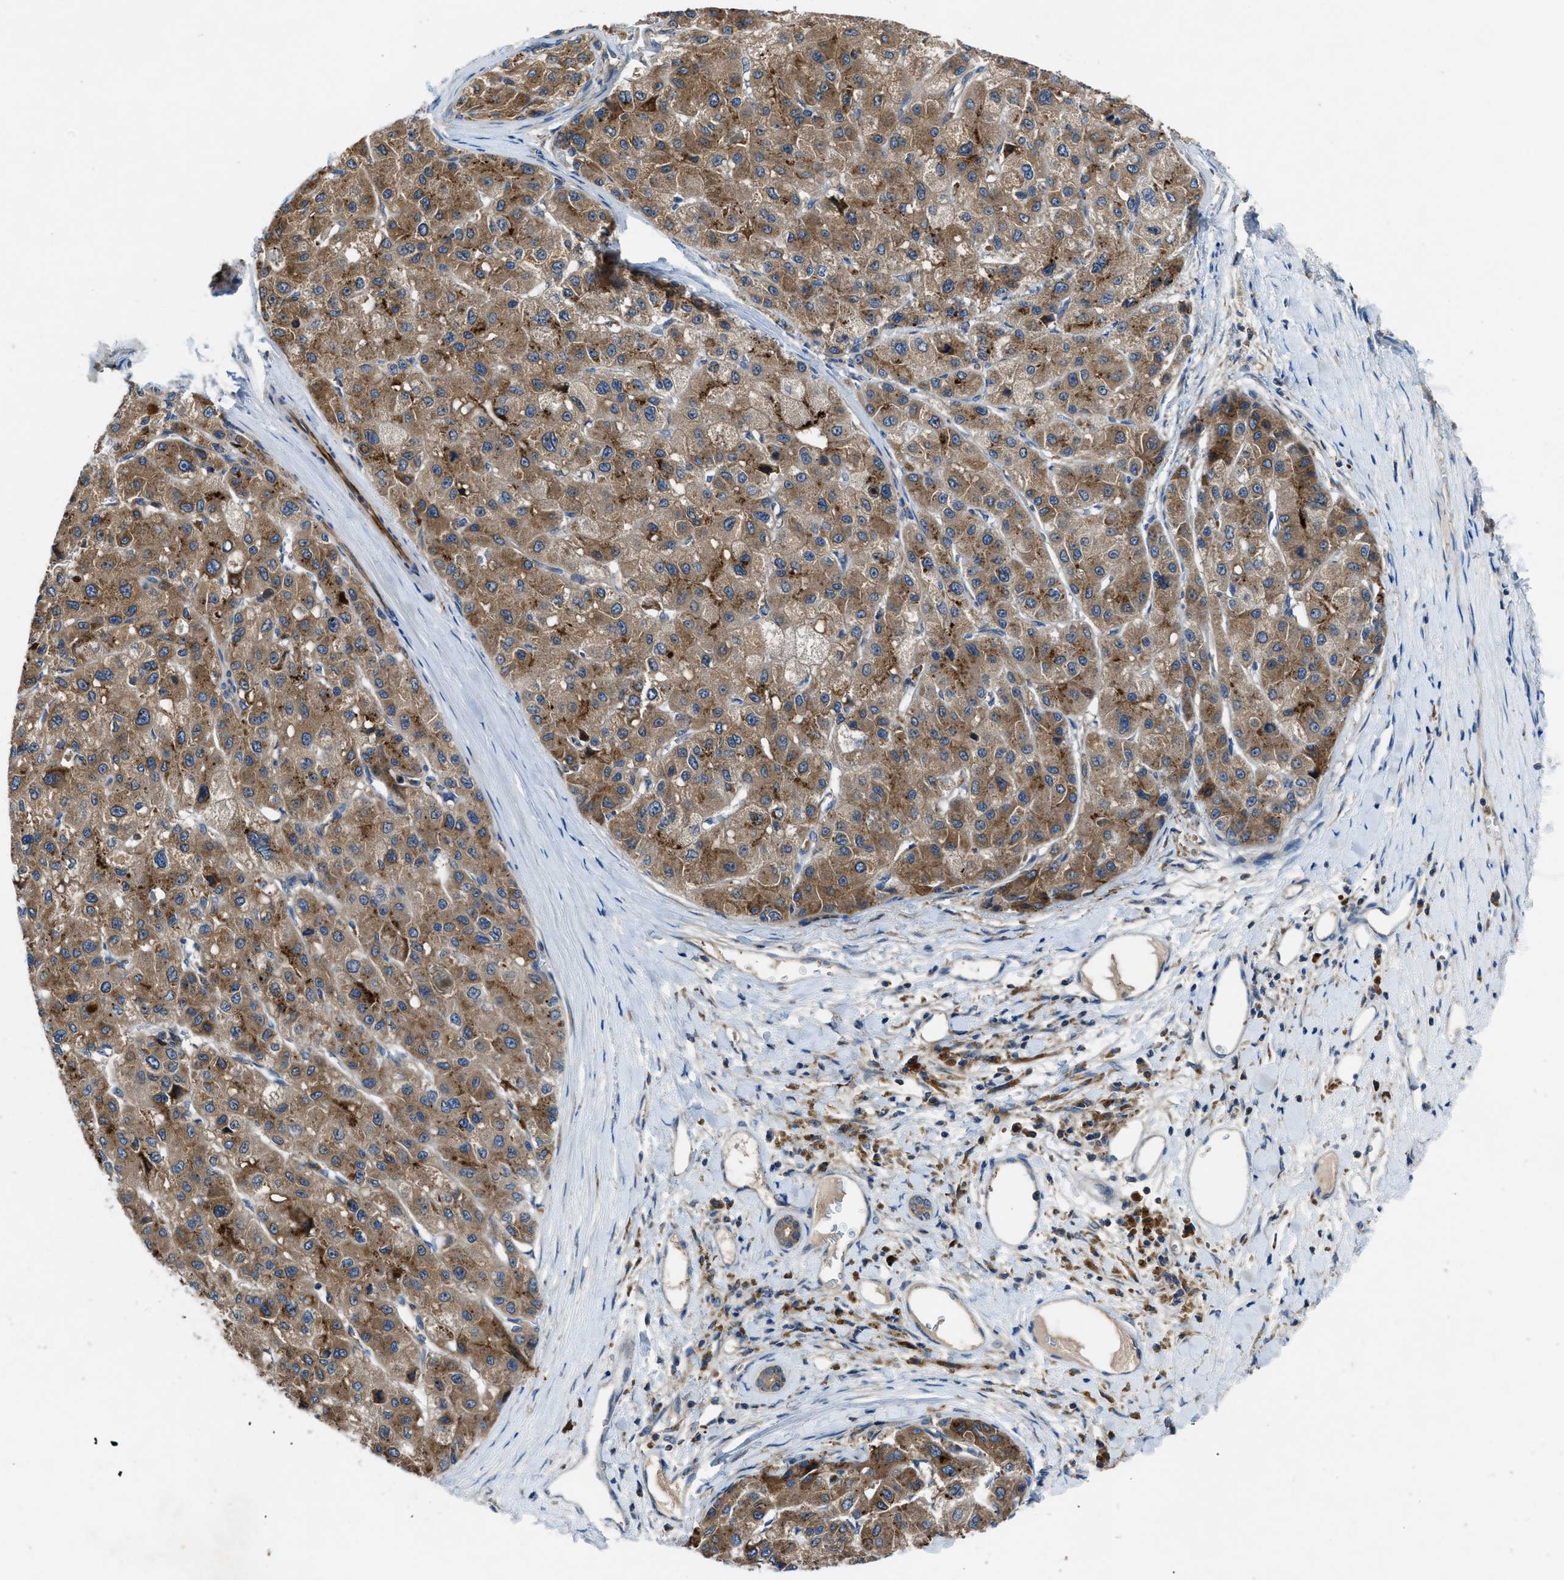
{"staining": {"intensity": "moderate", "quantity": ">75%", "location": "cytoplasmic/membranous"}, "tissue": "liver cancer", "cell_type": "Tumor cells", "image_type": "cancer", "snomed": [{"axis": "morphology", "description": "Carcinoma, Hepatocellular, NOS"}, {"axis": "topography", "description": "Liver"}], "caption": "Human hepatocellular carcinoma (liver) stained for a protein (brown) reveals moderate cytoplasmic/membranous positive positivity in approximately >75% of tumor cells.", "gene": "MAP3K20", "patient": {"sex": "male", "age": 80}}